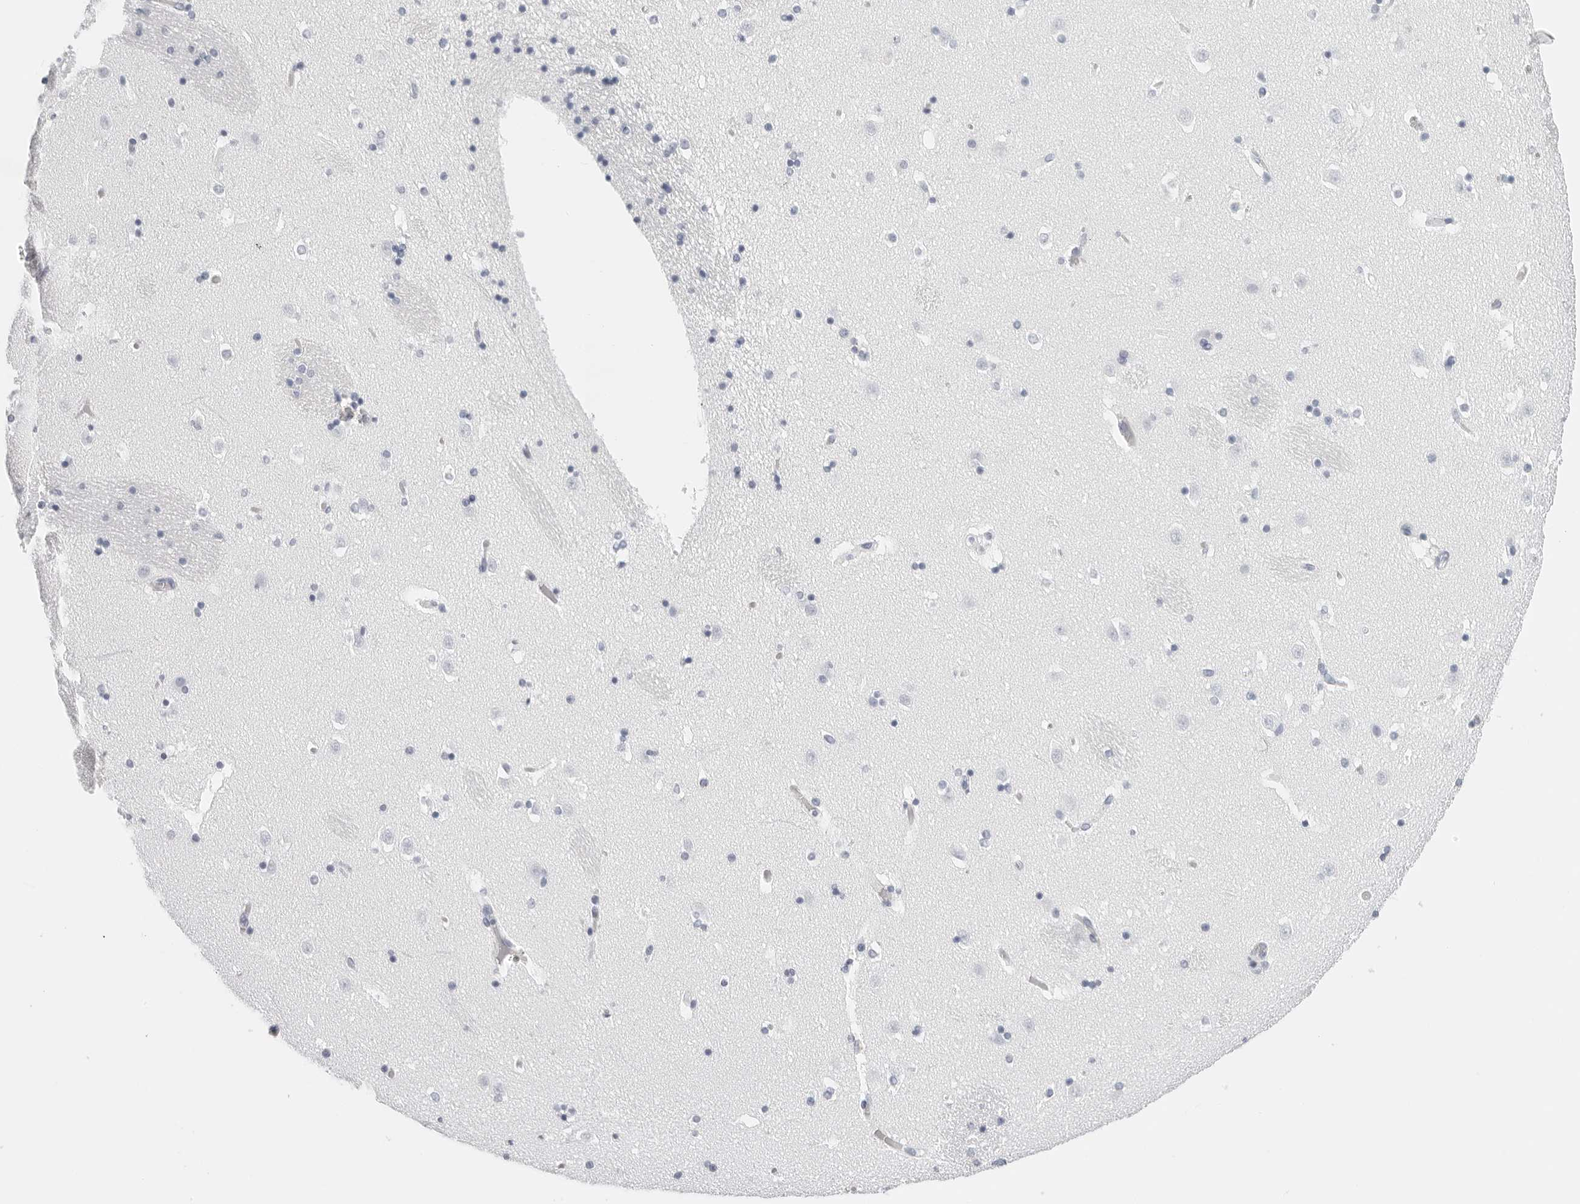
{"staining": {"intensity": "negative", "quantity": "none", "location": "none"}, "tissue": "caudate", "cell_type": "Glial cells", "image_type": "normal", "snomed": [{"axis": "morphology", "description": "Normal tissue, NOS"}, {"axis": "topography", "description": "Lateral ventricle wall"}], "caption": "DAB immunohistochemical staining of unremarkable caudate exhibits no significant positivity in glial cells. Brightfield microscopy of immunohistochemistry stained with DAB (brown) and hematoxylin (blue), captured at high magnification.", "gene": "CST1", "patient": {"sex": "male", "age": 45}}